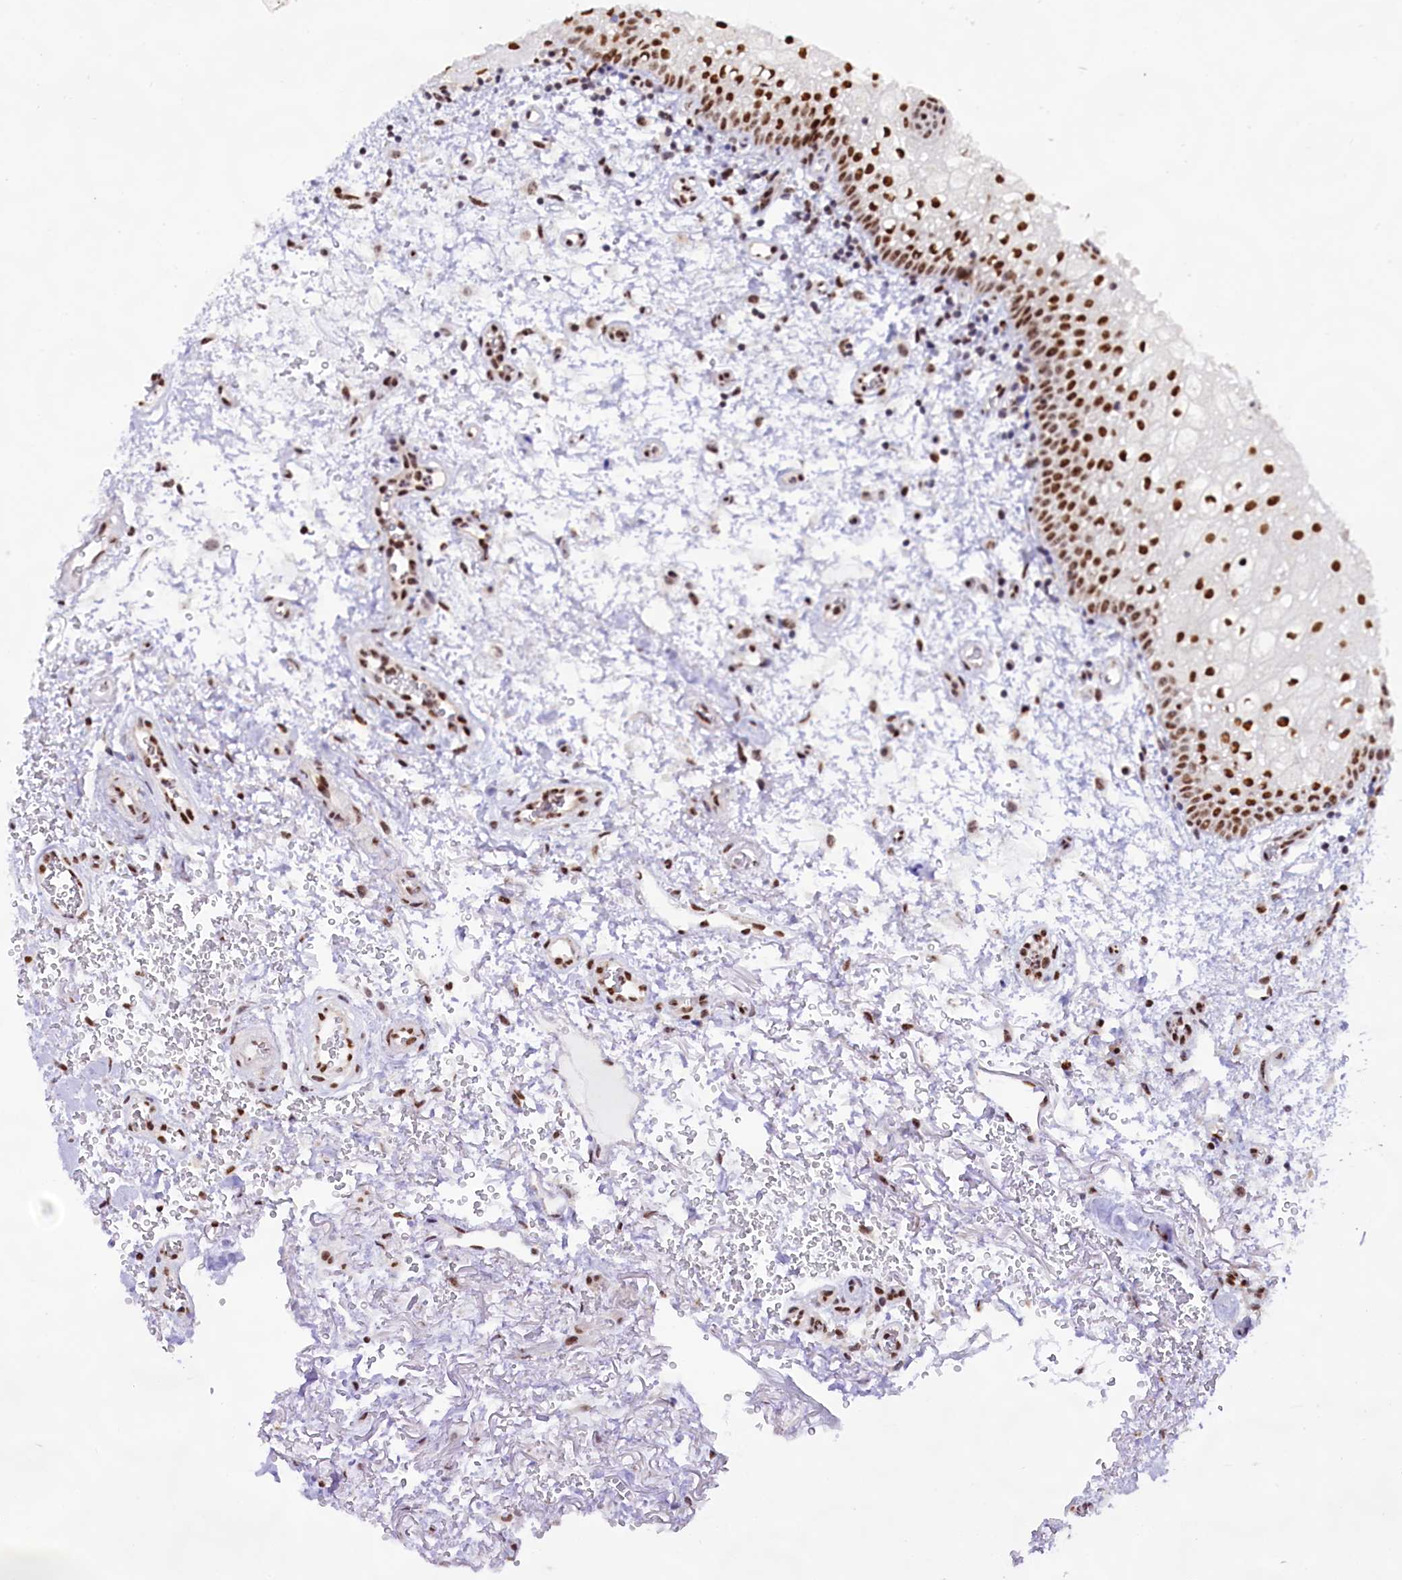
{"staining": {"intensity": "strong", "quantity": ">75%", "location": "nuclear"}, "tissue": "oral mucosa", "cell_type": "Squamous epithelial cells", "image_type": "normal", "snomed": [{"axis": "morphology", "description": "Normal tissue, NOS"}, {"axis": "morphology", "description": "Squamous cell carcinoma, NOS"}, {"axis": "topography", "description": "Oral tissue"}, {"axis": "topography", "description": "Head-Neck"}], "caption": "Immunohistochemical staining of unremarkable oral mucosa shows >75% levels of strong nuclear protein staining in about >75% of squamous epithelial cells. The staining was performed using DAB to visualize the protein expression in brown, while the nuclei were stained in blue with hematoxylin (Magnification: 20x).", "gene": "HIRA", "patient": {"sex": "male", "age": 68}}